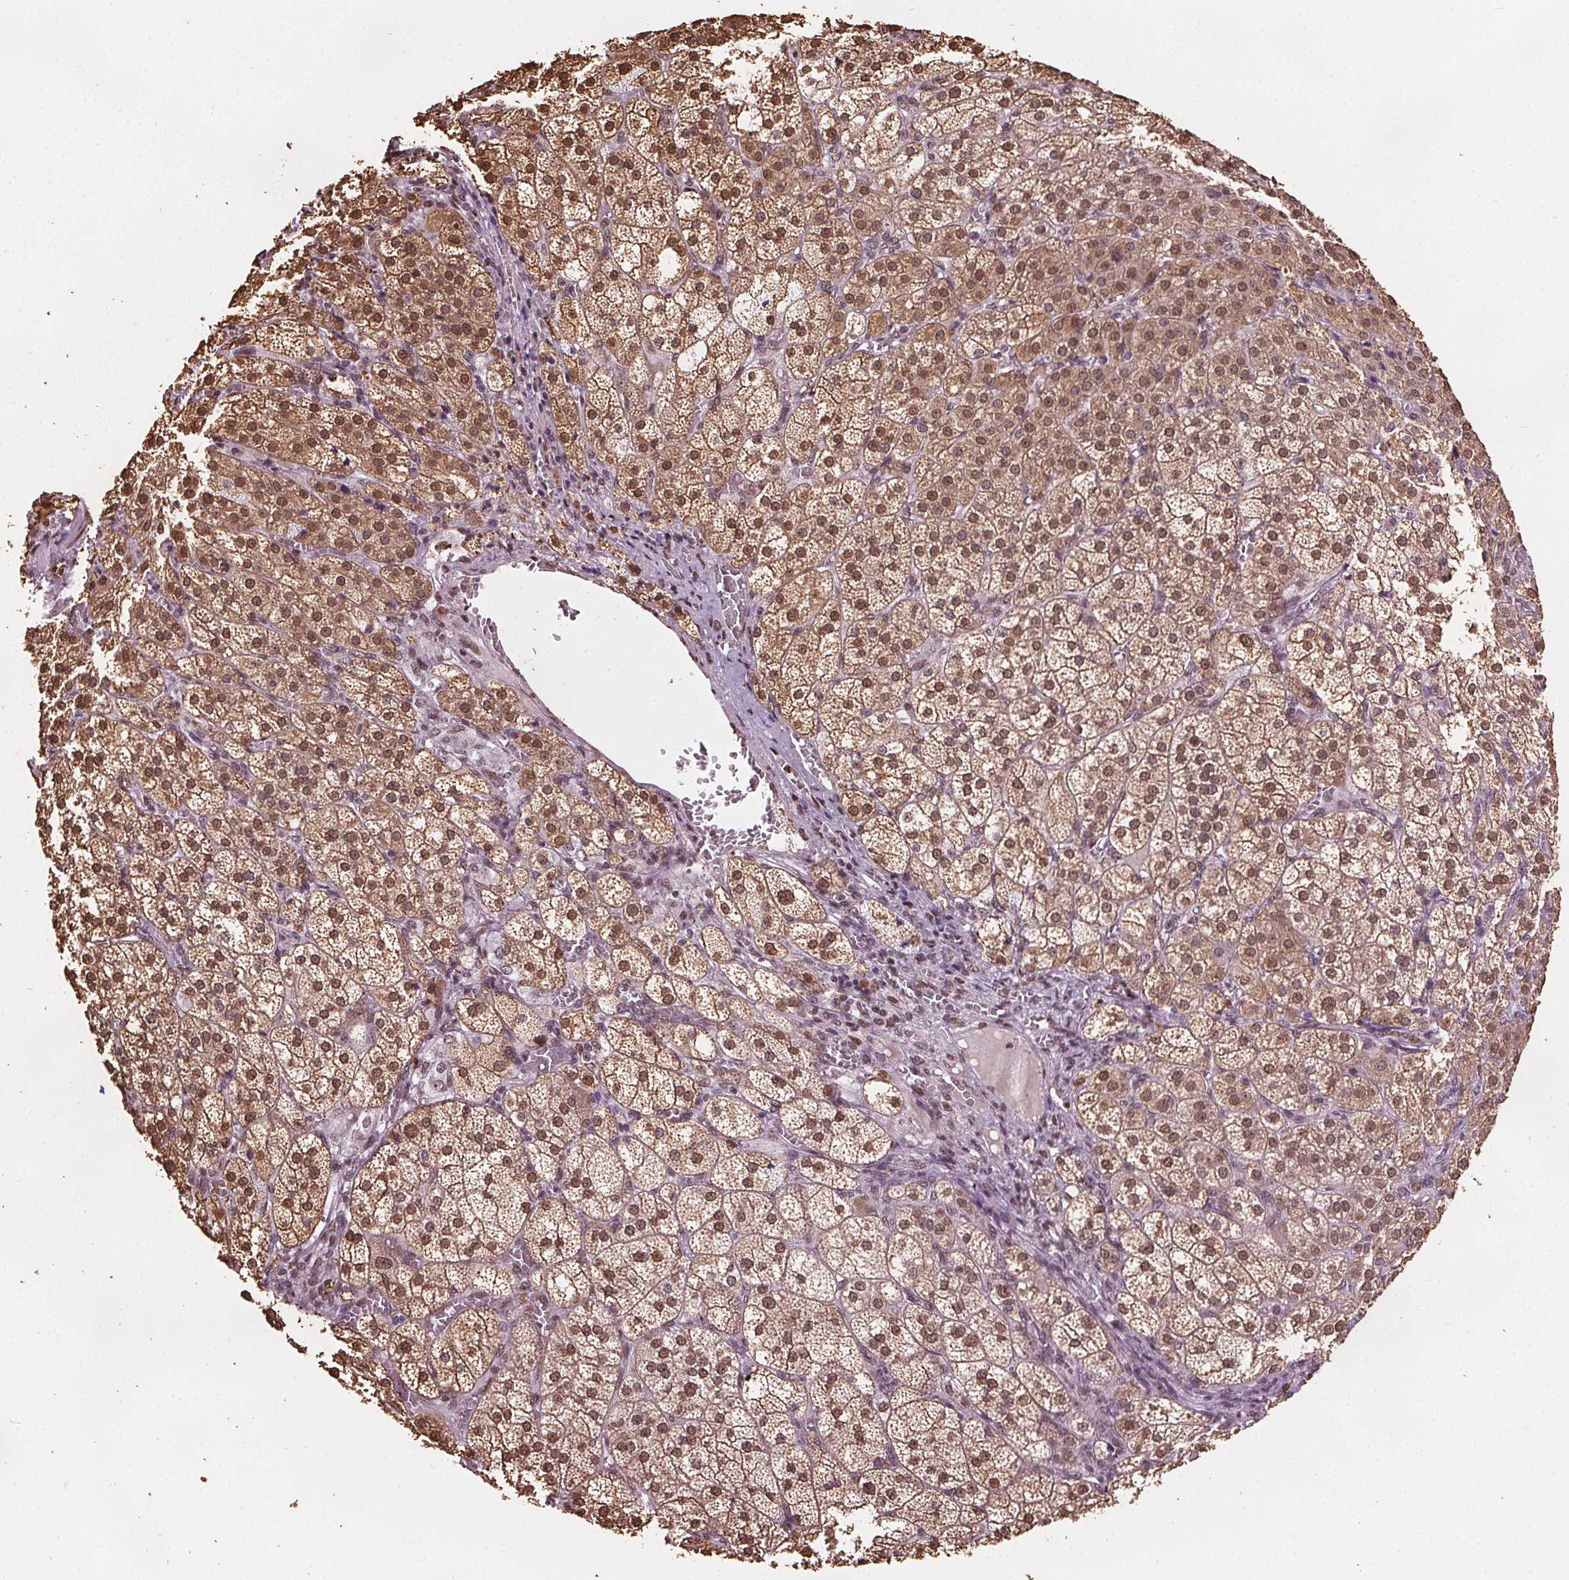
{"staining": {"intensity": "moderate", "quantity": ">75%", "location": "cytoplasmic/membranous,nuclear"}, "tissue": "adrenal gland", "cell_type": "Glandular cells", "image_type": "normal", "snomed": [{"axis": "morphology", "description": "Normal tissue, NOS"}, {"axis": "topography", "description": "Adrenal gland"}], "caption": "A photomicrograph of adrenal gland stained for a protein exhibits moderate cytoplasmic/membranous,nuclear brown staining in glandular cells. The protein of interest is shown in brown color, while the nuclei are stained blue.", "gene": "ISLR2", "patient": {"sex": "female", "age": 60}}